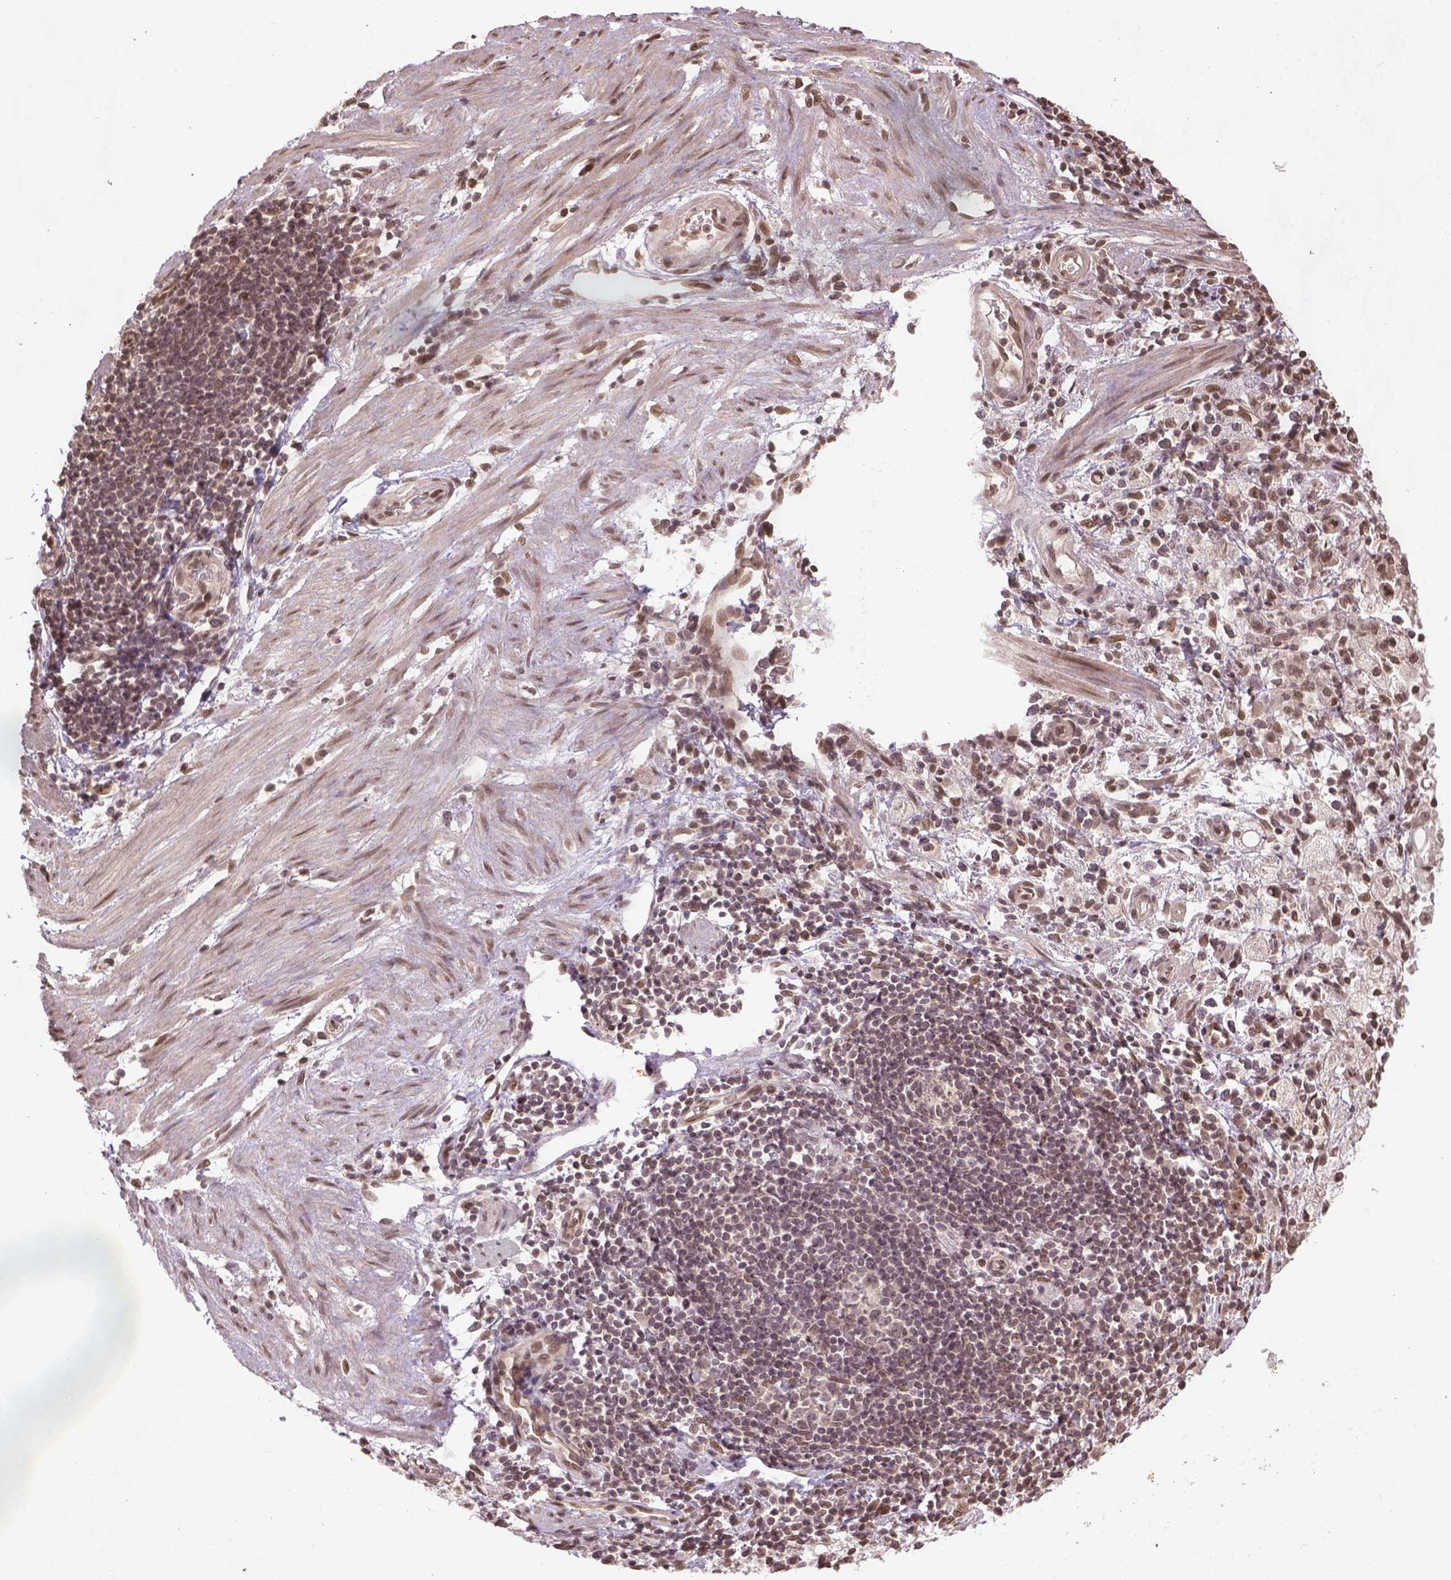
{"staining": {"intensity": "moderate", "quantity": ">75%", "location": "nuclear"}, "tissue": "stomach cancer", "cell_type": "Tumor cells", "image_type": "cancer", "snomed": [{"axis": "morphology", "description": "Adenocarcinoma, NOS"}, {"axis": "topography", "description": "Stomach"}], "caption": "The photomicrograph demonstrates immunohistochemical staining of stomach cancer (adenocarcinoma). There is moderate nuclear positivity is seen in approximately >75% of tumor cells.", "gene": "BANF1", "patient": {"sex": "male", "age": 58}}